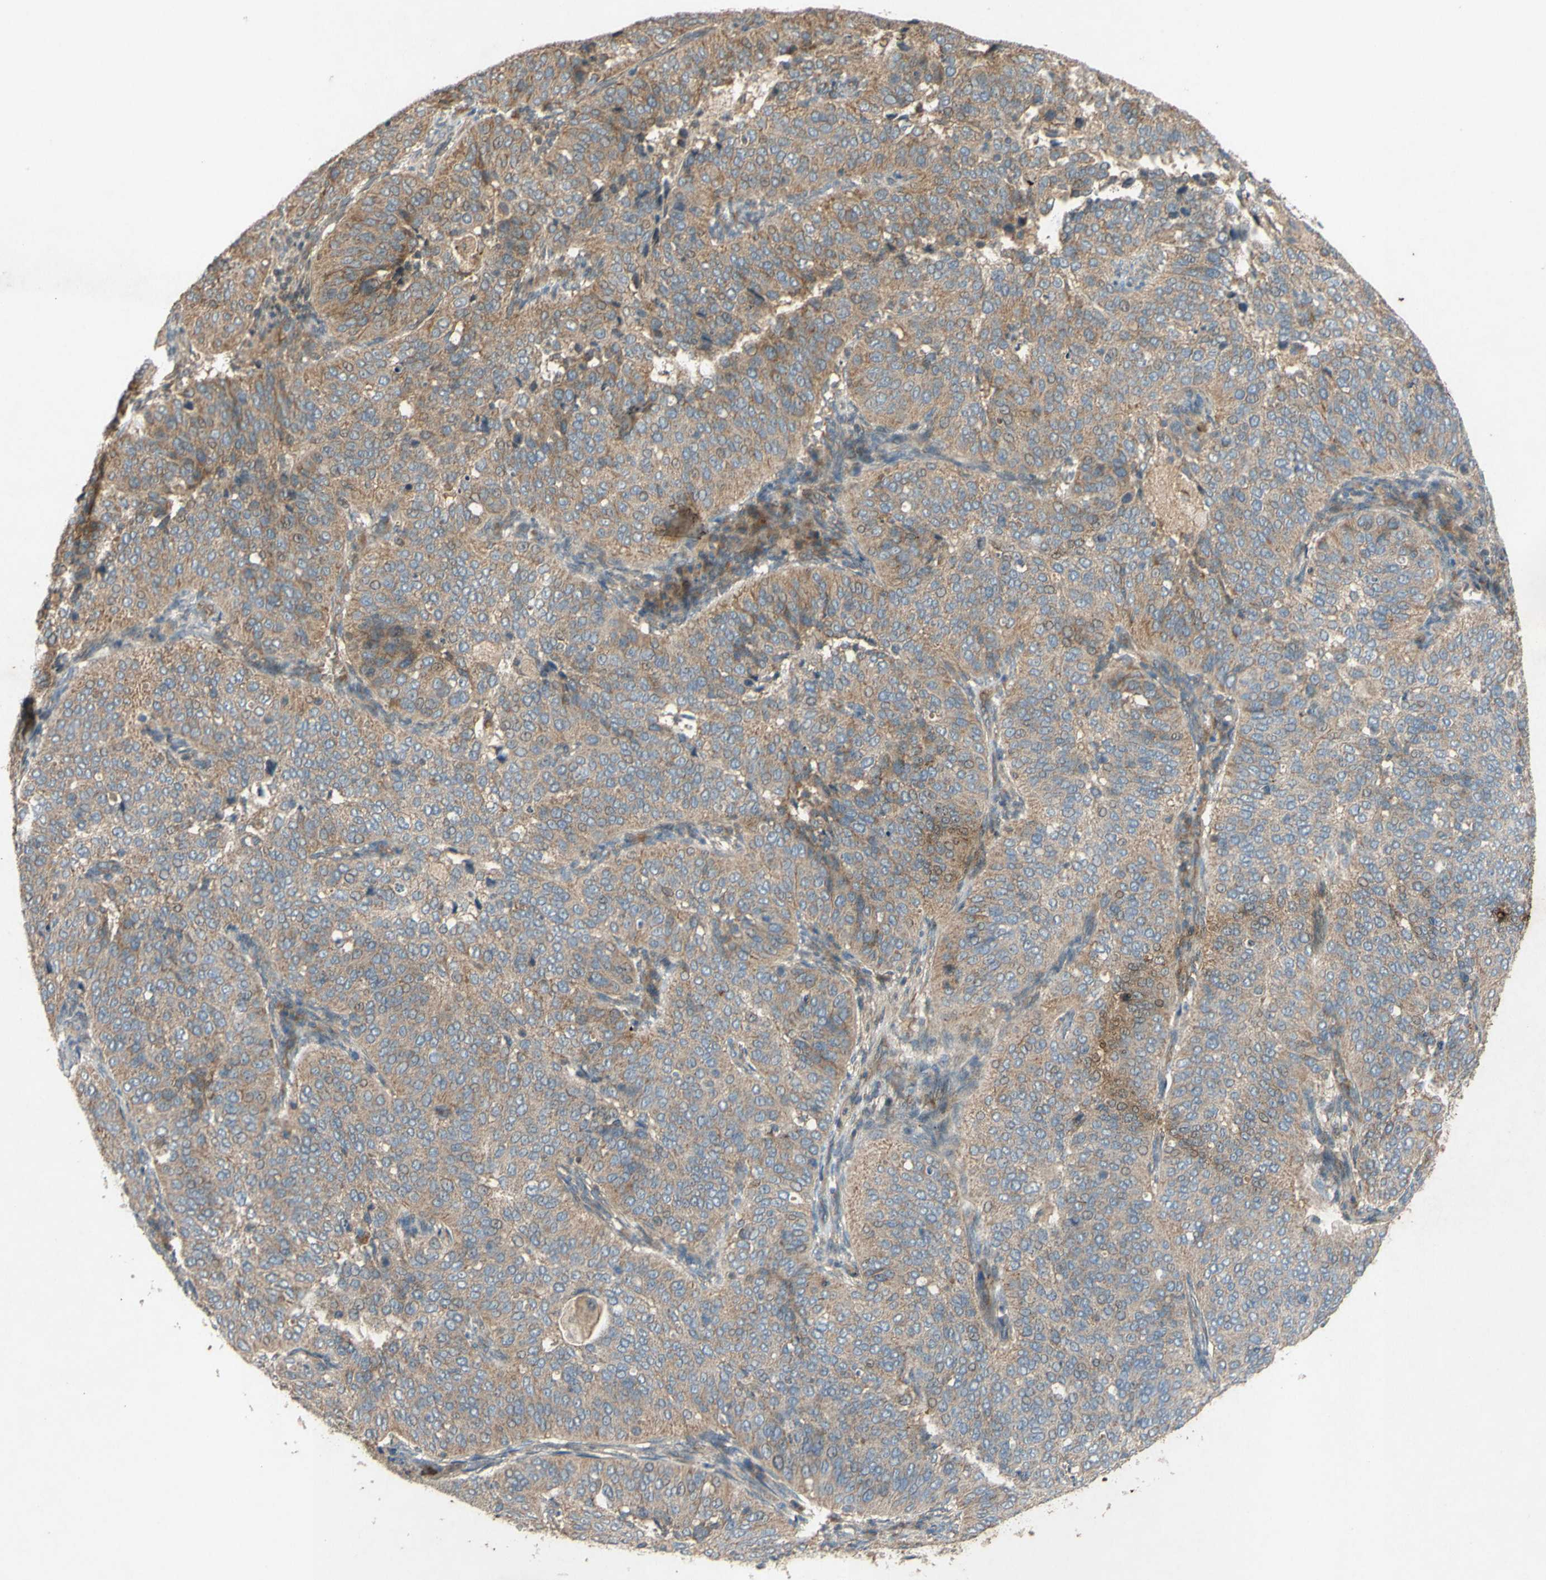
{"staining": {"intensity": "moderate", "quantity": ">75%", "location": "cytoplasmic/membranous"}, "tissue": "cervical cancer", "cell_type": "Tumor cells", "image_type": "cancer", "snomed": [{"axis": "morphology", "description": "Normal tissue, NOS"}, {"axis": "morphology", "description": "Squamous cell carcinoma, NOS"}, {"axis": "topography", "description": "Cervix"}], "caption": "The photomicrograph reveals staining of cervical cancer (squamous cell carcinoma), revealing moderate cytoplasmic/membranous protein staining (brown color) within tumor cells.", "gene": "TST", "patient": {"sex": "female", "age": 39}}